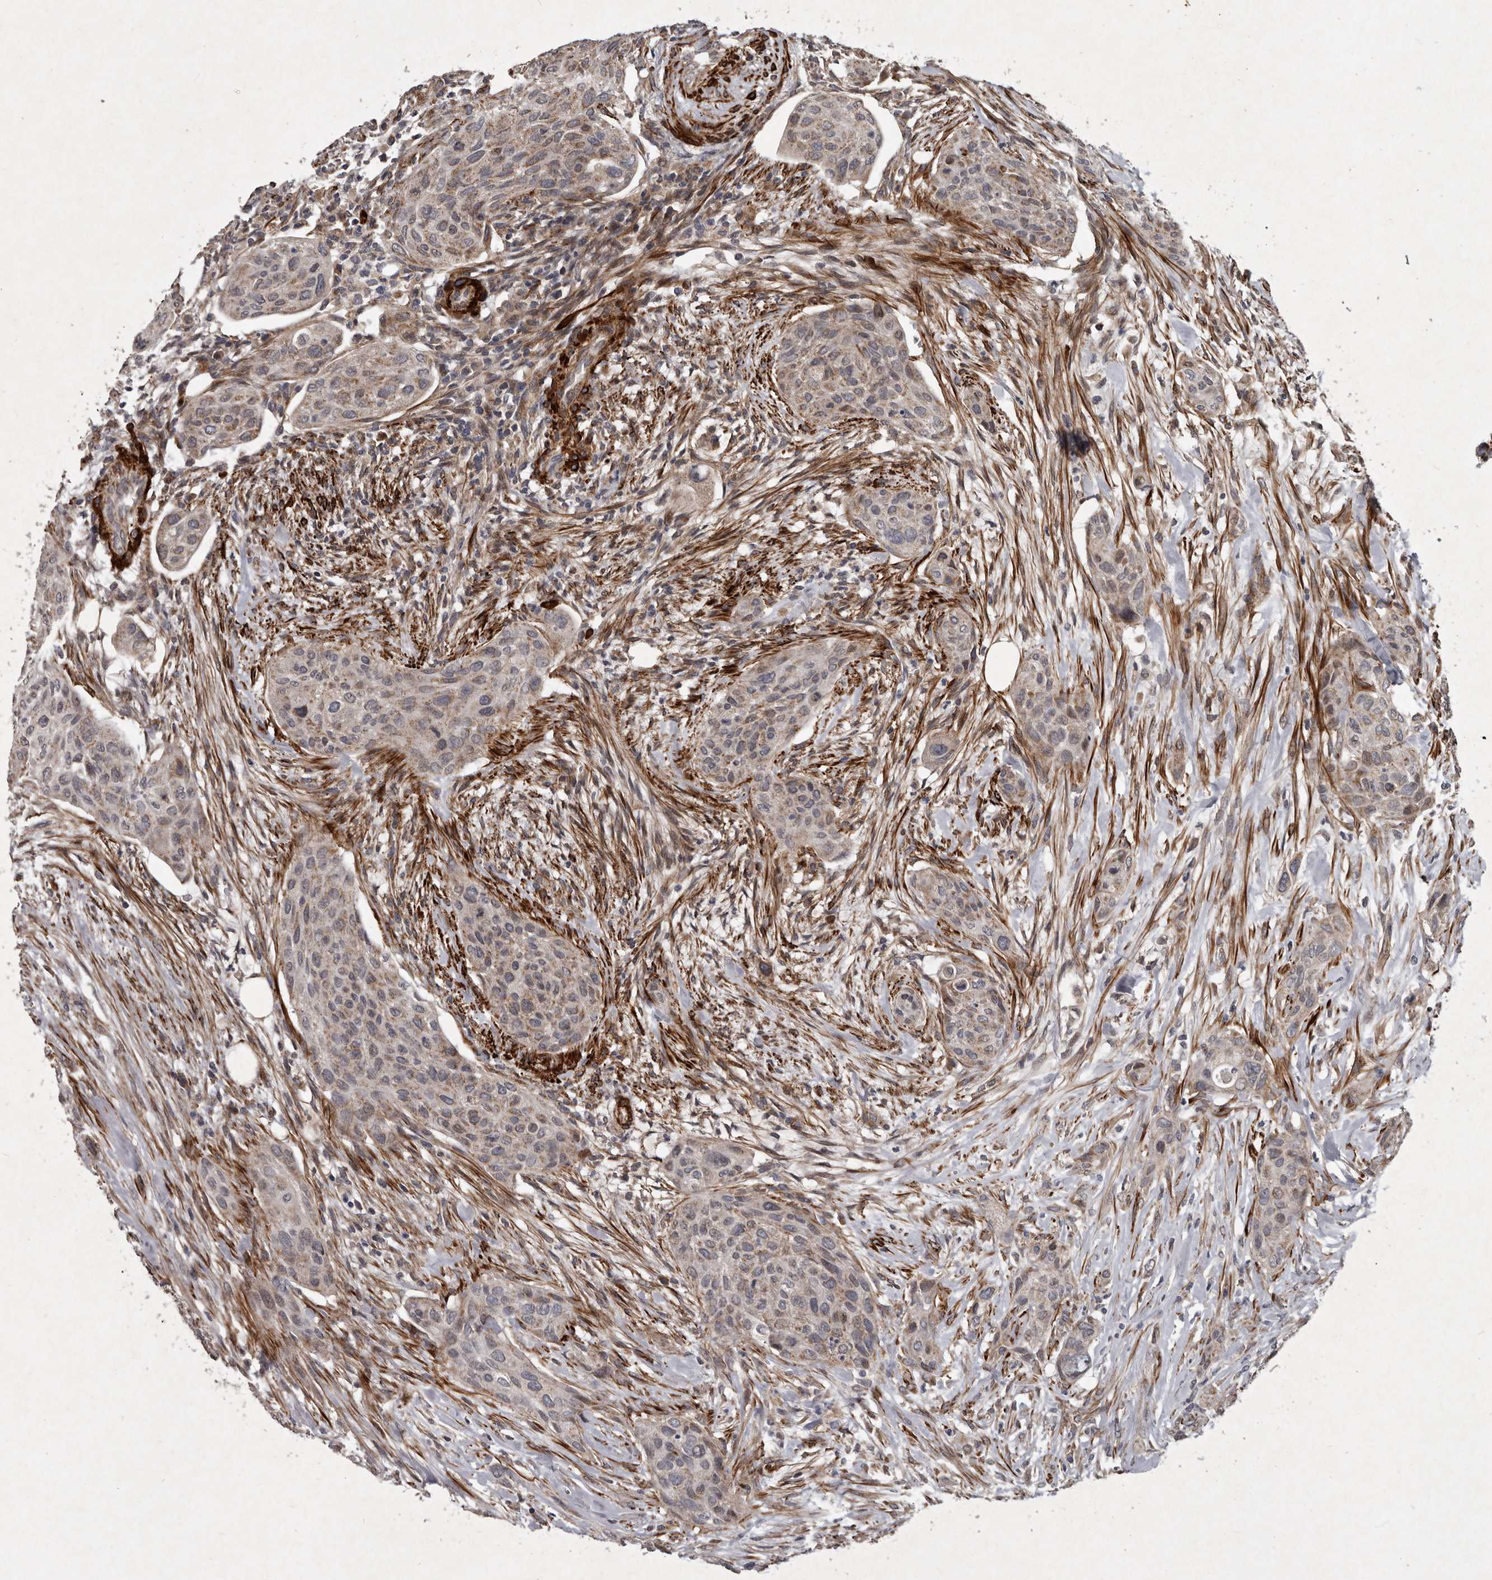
{"staining": {"intensity": "weak", "quantity": ">75%", "location": "cytoplasmic/membranous"}, "tissue": "urothelial cancer", "cell_type": "Tumor cells", "image_type": "cancer", "snomed": [{"axis": "morphology", "description": "Urothelial carcinoma, High grade"}, {"axis": "topography", "description": "Urinary bladder"}], "caption": "Human urothelial cancer stained with a protein marker displays weak staining in tumor cells.", "gene": "MRPS15", "patient": {"sex": "male", "age": 35}}